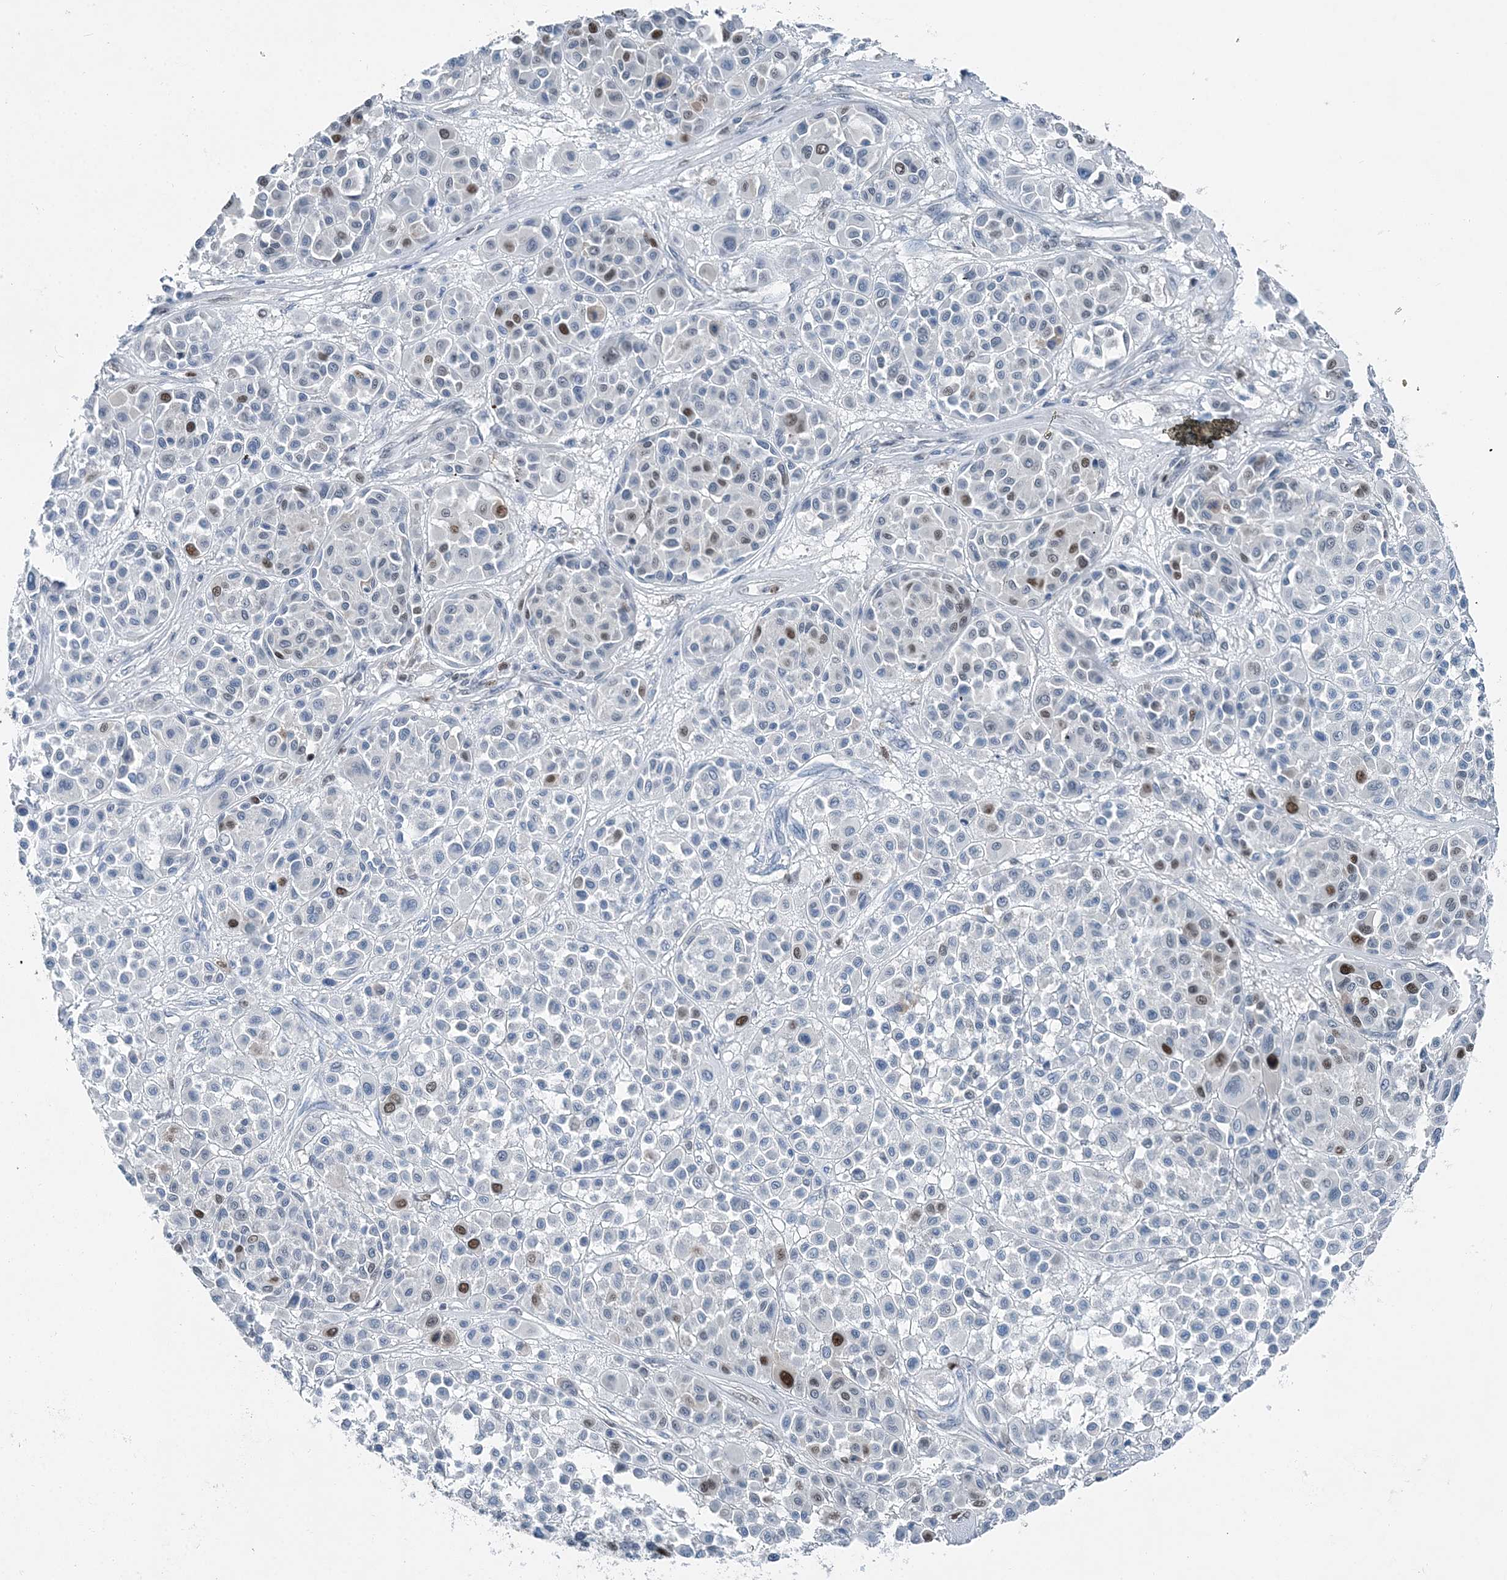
{"staining": {"intensity": "moderate", "quantity": "<25%", "location": "nuclear"}, "tissue": "melanoma", "cell_type": "Tumor cells", "image_type": "cancer", "snomed": [{"axis": "morphology", "description": "Malignant melanoma, Metastatic site"}, {"axis": "topography", "description": "Soft tissue"}], "caption": "Moderate nuclear protein expression is identified in approximately <25% of tumor cells in melanoma. (DAB = brown stain, brightfield microscopy at high magnification).", "gene": "HAT1", "patient": {"sex": "male", "age": 41}}